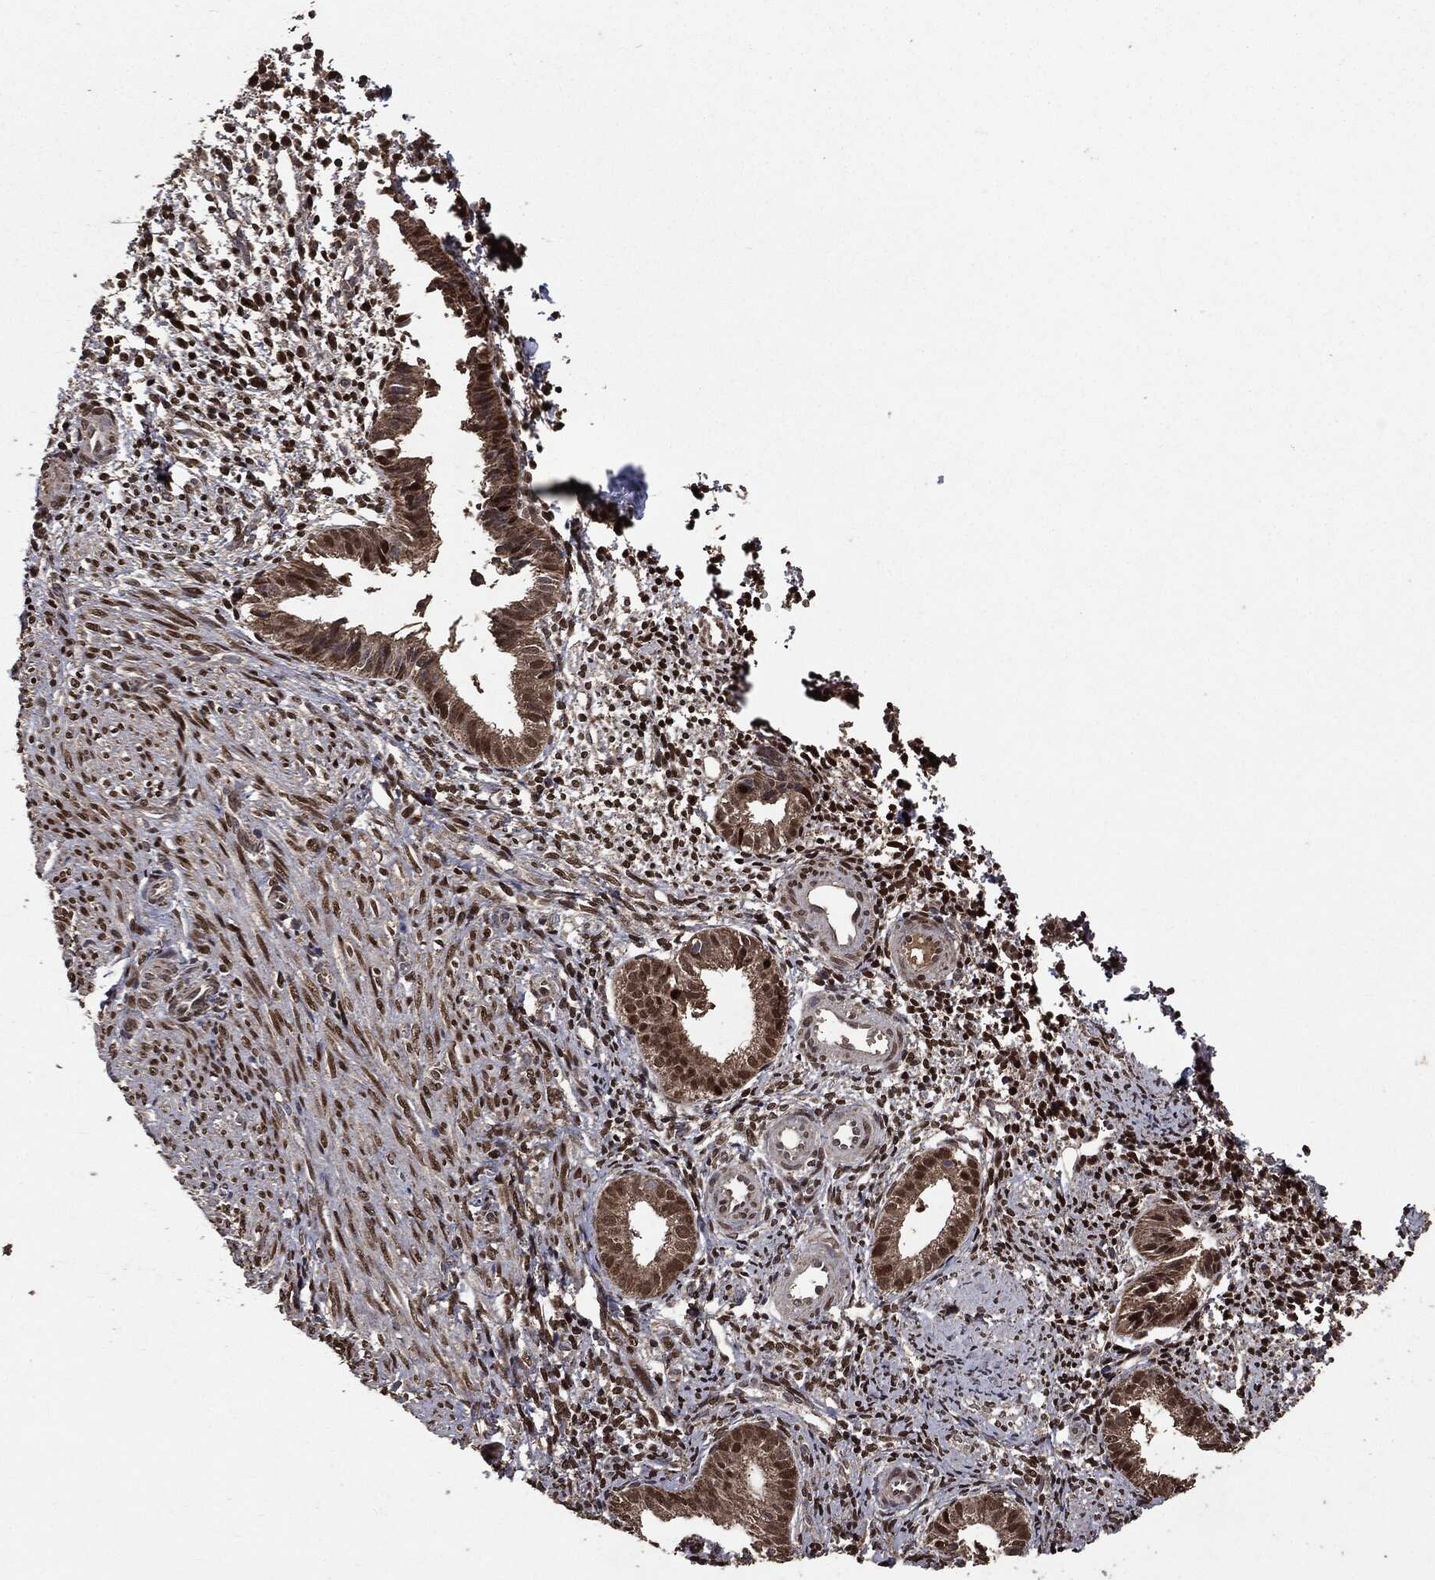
{"staining": {"intensity": "strong", "quantity": "25%-75%", "location": "nuclear"}, "tissue": "endometrium", "cell_type": "Cells in endometrial stroma", "image_type": "normal", "snomed": [{"axis": "morphology", "description": "Normal tissue, NOS"}, {"axis": "topography", "description": "Endometrium"}], "caption": "Strong nuclear positivity for a protein is seen in approximately 25%-75% of cells in endometrial stroma of normal endometrium using immunohistochemistry.", "gene": "PPP6R2", "patient": {"sex": "female", "age": 47}}